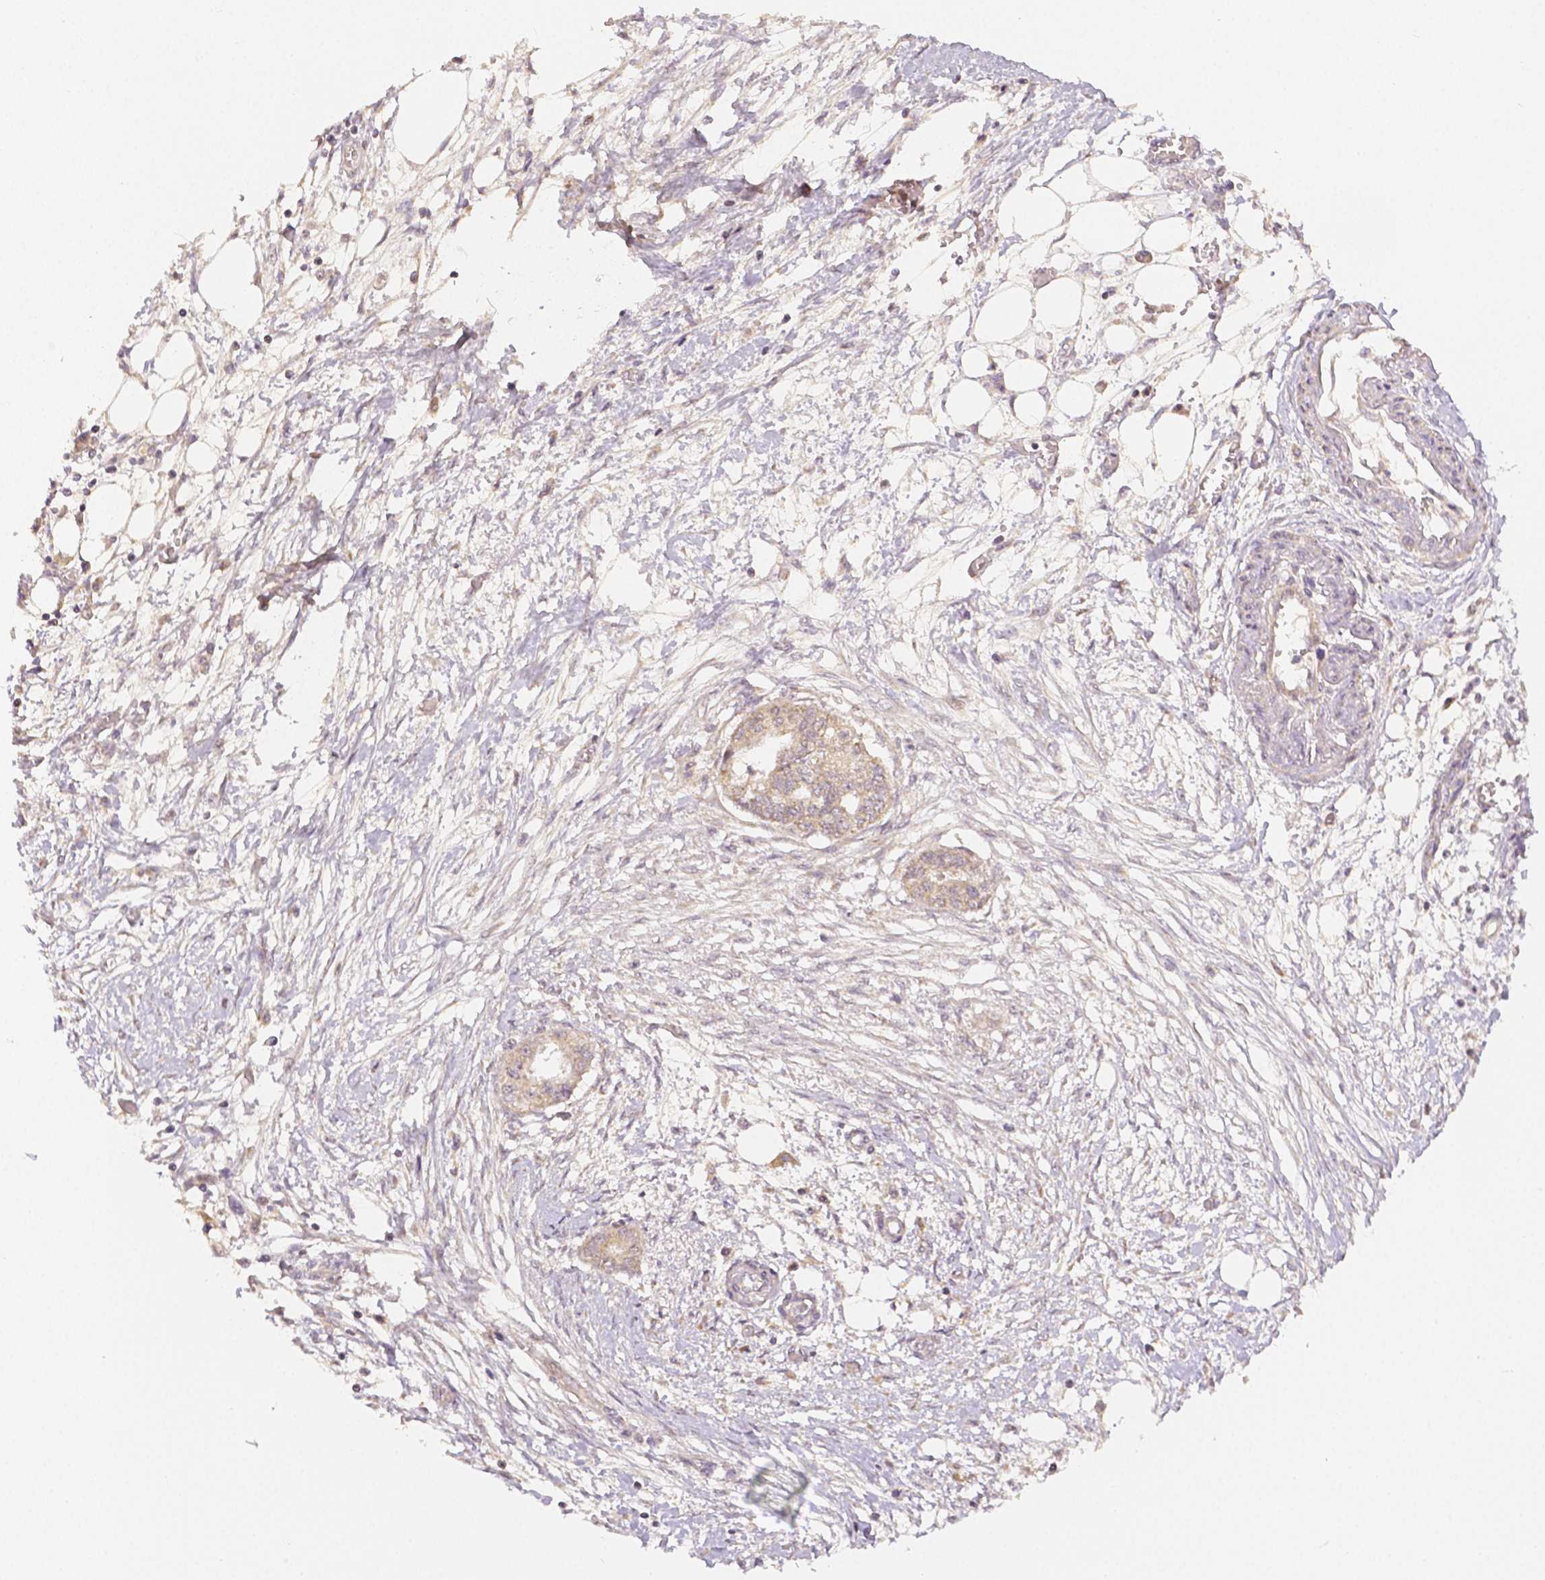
{"staining": {"intensity": "weak", "quantity": ">75%", "location": "cytoplasmic/membranous"}, "tissue": "endometrial cancer", "cell_type": "Tumor cells", "image_type": "cancer", "snomed": [{"axis": "morphology", "description": "Adenocarcinoma, NOS"}, {"axis": "morphology", "description": "Adenocarcinoma, metastatic, NOS"}, {"axis": "topography", "description": "Adipose tissue"}, {"axis": "topography", "description": "Endometrium"}], "caption": "DAB (3,3'-diaminobenzidine) immunohistochemical staining of human endometrial cancer (adenocarcinoma) shows weak cytoplasmic/membranous protein staining in about >75% of tumor cells. The protein is stained brown, and the nuclei are stained in blue (DAB IHC with brightfield microscopy, high magnification).", "gene": "RHOT1", "patient": {"sex": "female", "age": 67}}